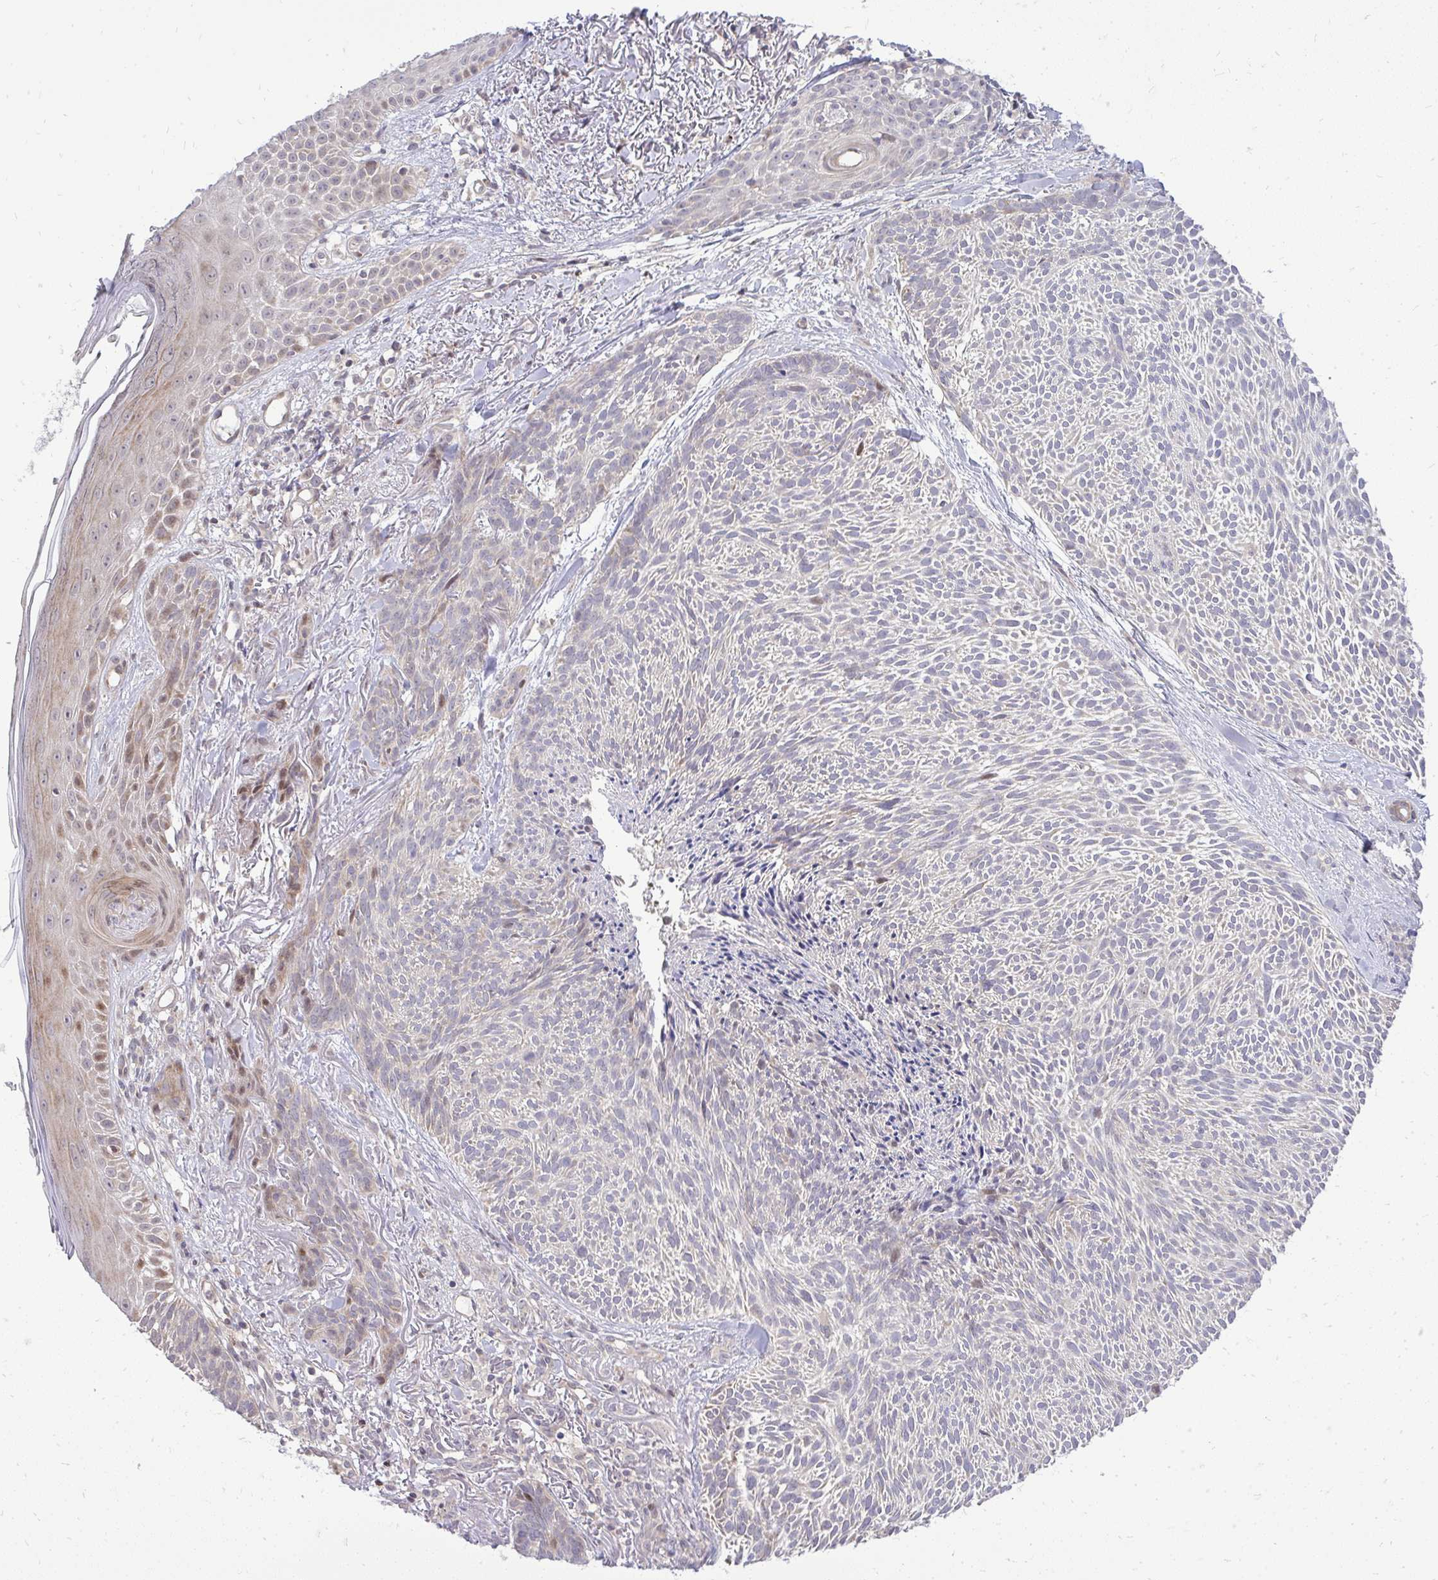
{"staining": {"intensity": "negative", "quantity": "none", "location": "none"}, "tissue": "skin cancer", "cell_type": "Tumor cells", "image_type": "cancer", "snomed": [{"axis": "morphology", "description": "Basal cell carcinoma"}, {"axis": "topography", "description": "Skin"}], "caption": "Immunohistochemistry micrograph of neoplastic tissue: human skin cancer (basal cell carcinoma) stained with DAB (3,3'-diaminobenzidine) demonstrates no significant protein expression in tumor cells. The staining is performed using DAB (3,3'-diaminobenzidine) brown chromogen with nuclei counter-stained in using hematoxylin.", "gene": "OR8D1", "patient": {"sex": "female", "age": 78}}